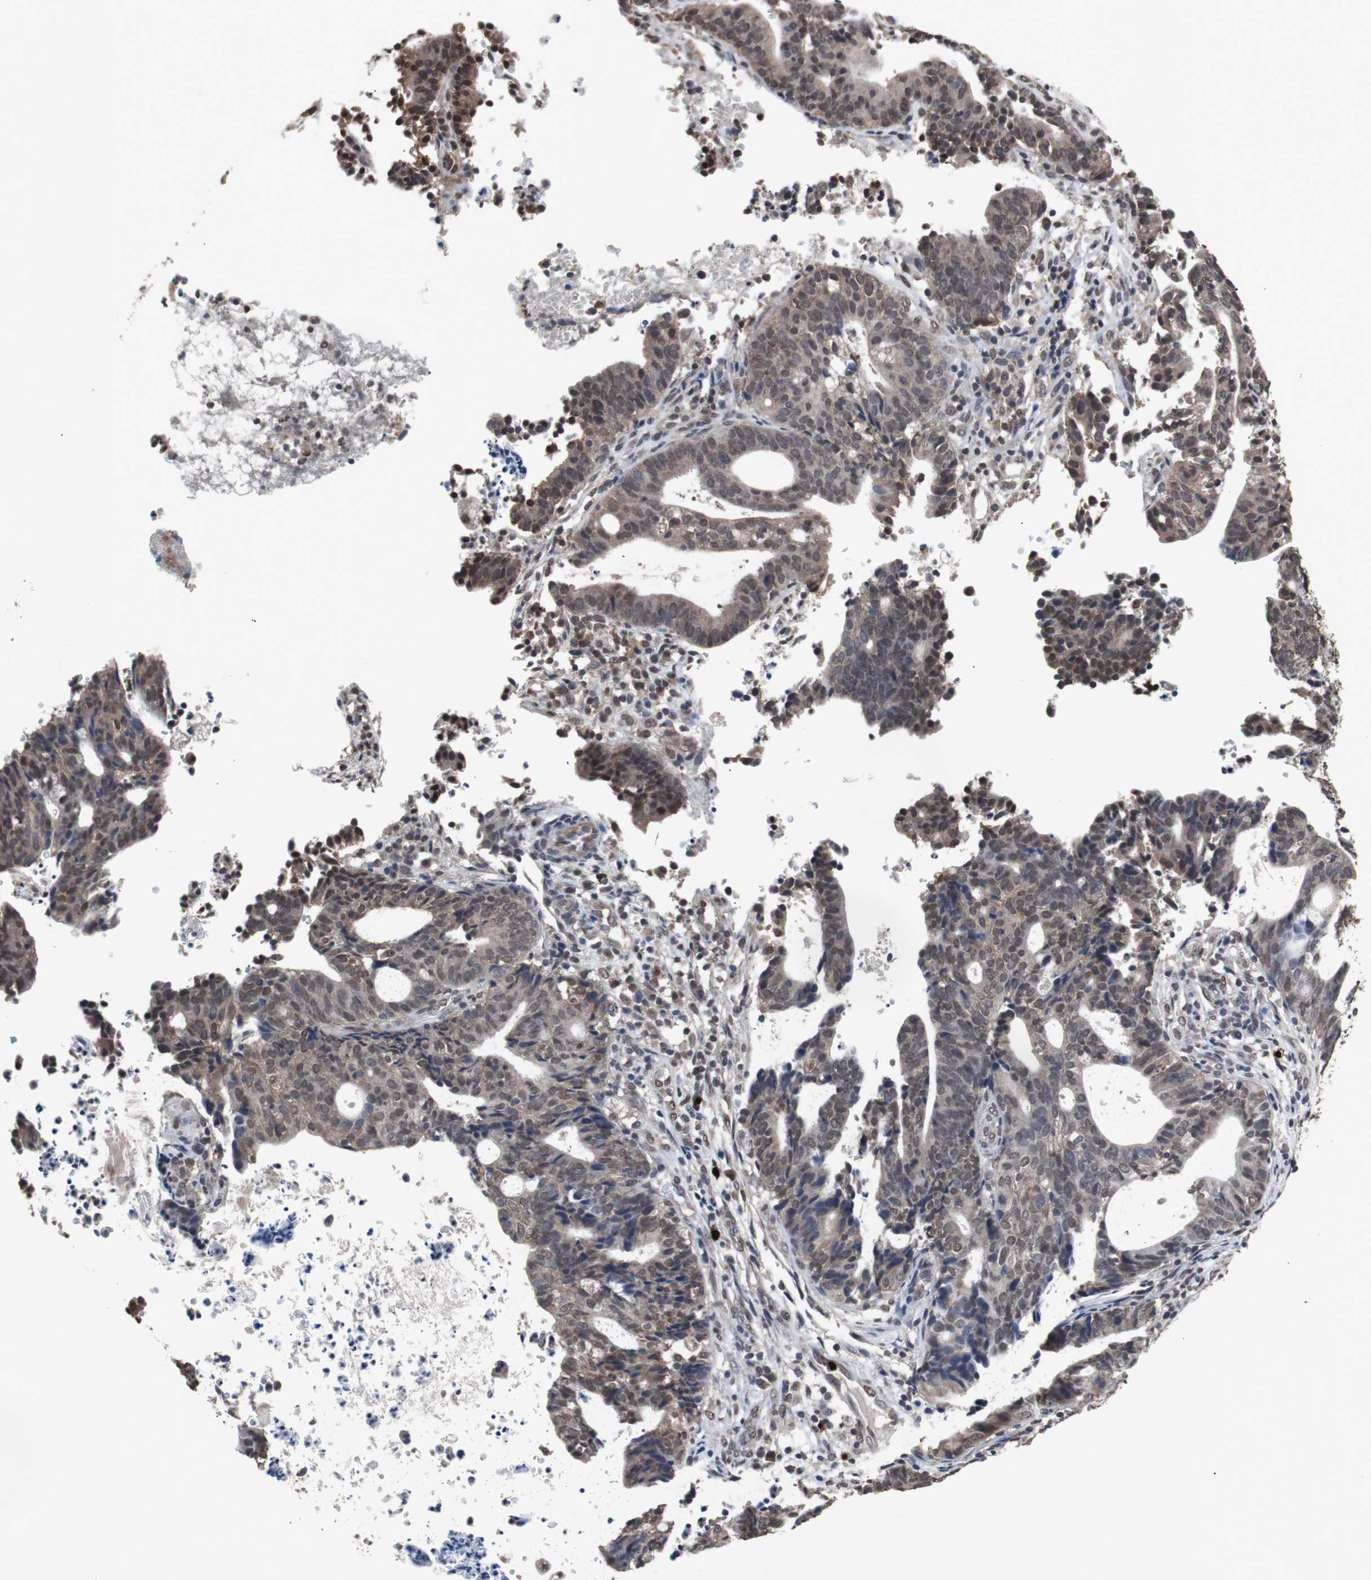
{"staining": {"intensity": "weak", "quantity": ">75%", "location": "cytoplasmic/membranous,nuclear"}, "tissue": "endometrial cancer", "cell_type": "Tumor cells", "image_type": "cancer", "snomed": [{"axis": "morphology", "description": "Adenocarcinoma, NOS"}, {"axis": "topography", "description": "Uterus"}], "caption": "IHC micrograph of endometrial adenocarcinoma stained for a protein (brown), which displays low levels of weak cytoplasmic/membranous and nuclear positivity in approximately >75% of tumor cells.", "gene": "MED27", "patient": {"sex": "female", "age": 83}}